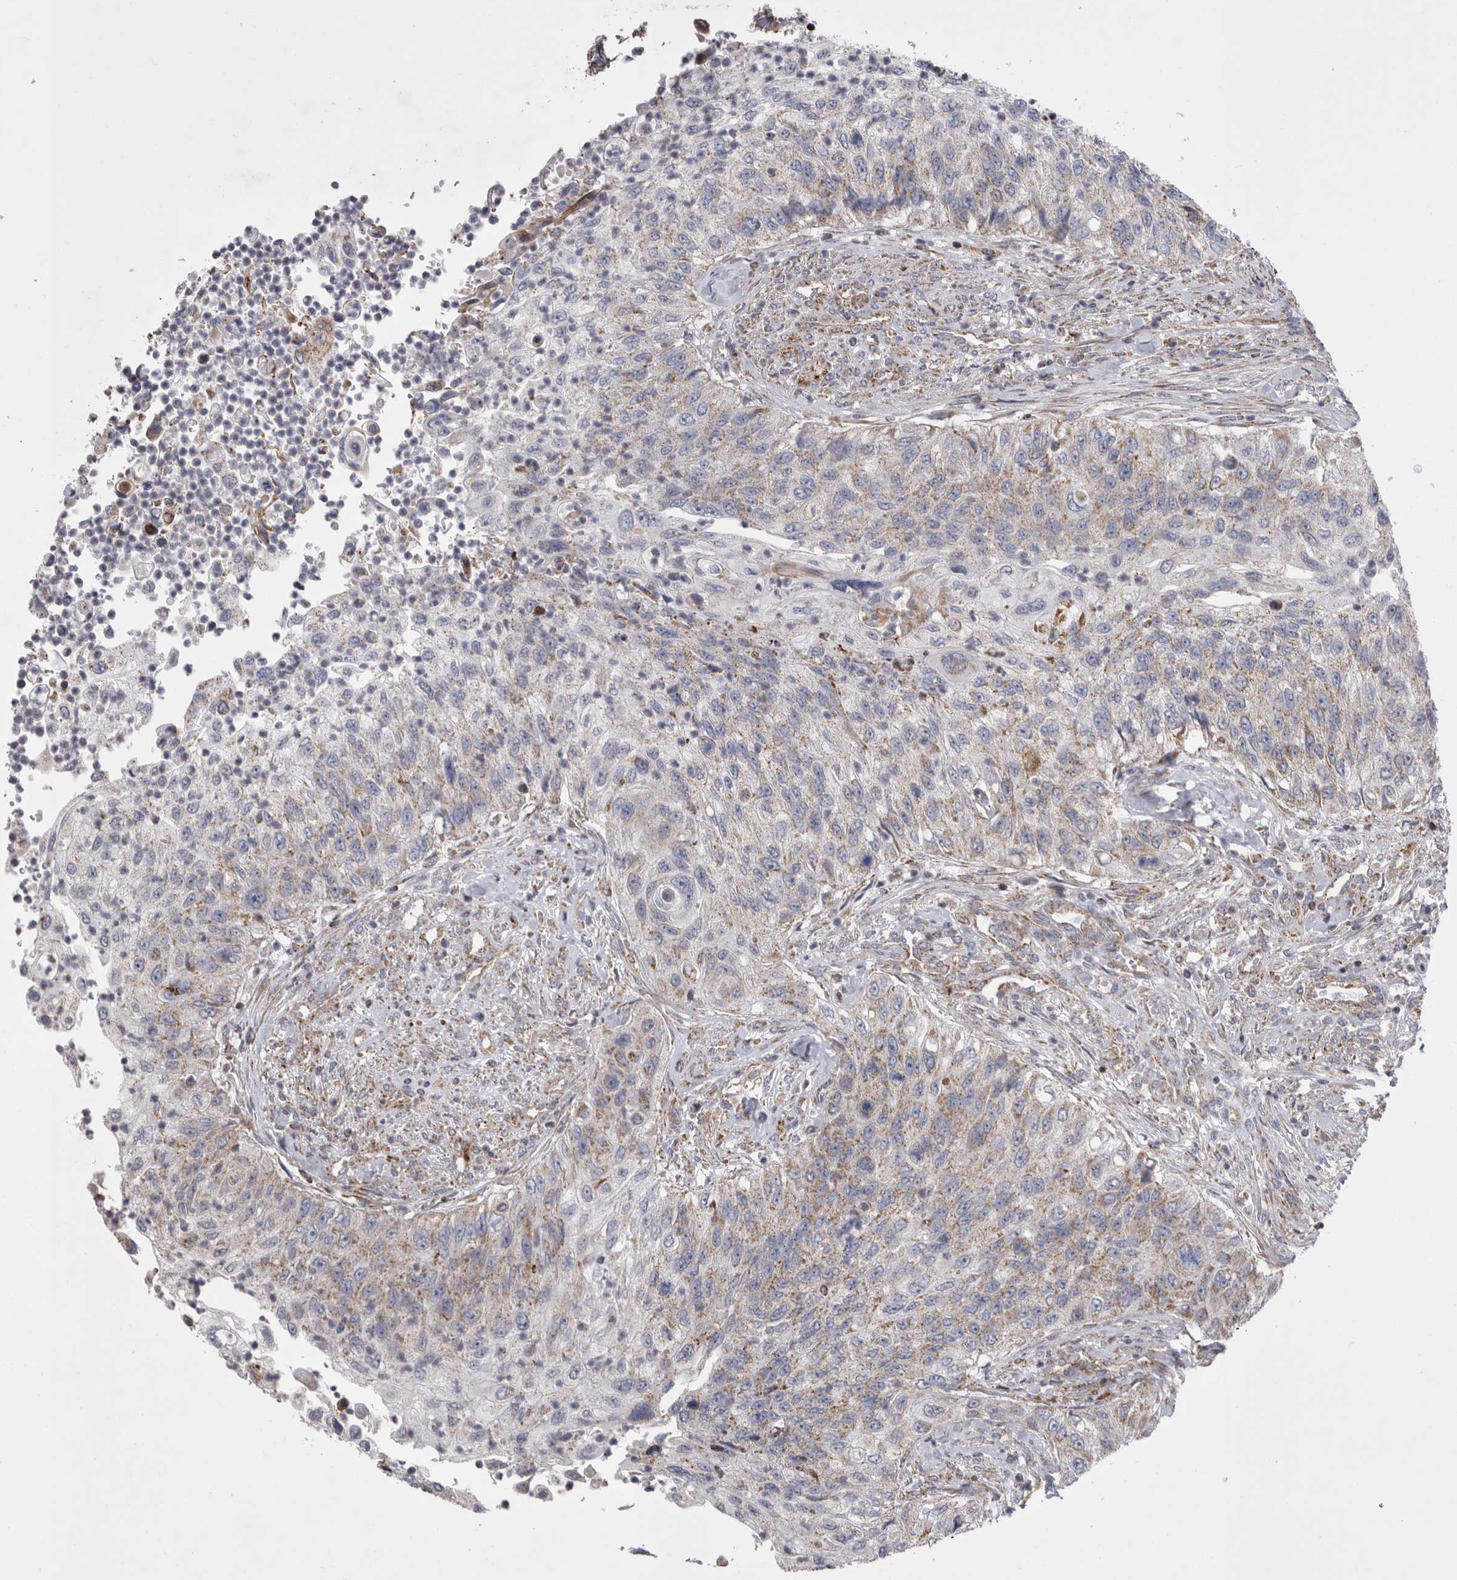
{"staining": {"intensity": "weak", "quantity": "25%-75%", "location": "cytoplasmic/membranous"}, "tissue": "urothelial cancer", "cell_type": "Tumor cells", "image_type": "cancer", "snomed": [{"axis": "morphology", "description": "Urothelial carcinoma, High grade"}, {"axis": "topography", "description": "Urinary bladder"}], "caption": "IHC photomicrograph of high-grade urothelial carcinoma stained for a protein (brown), which exhibits low levels of weak cytoplasmic/membranous expression in about 25%-75% of tumor cells.", "gene": "TSPOAP1", "patient": {"sex": "female", "age": 60}}